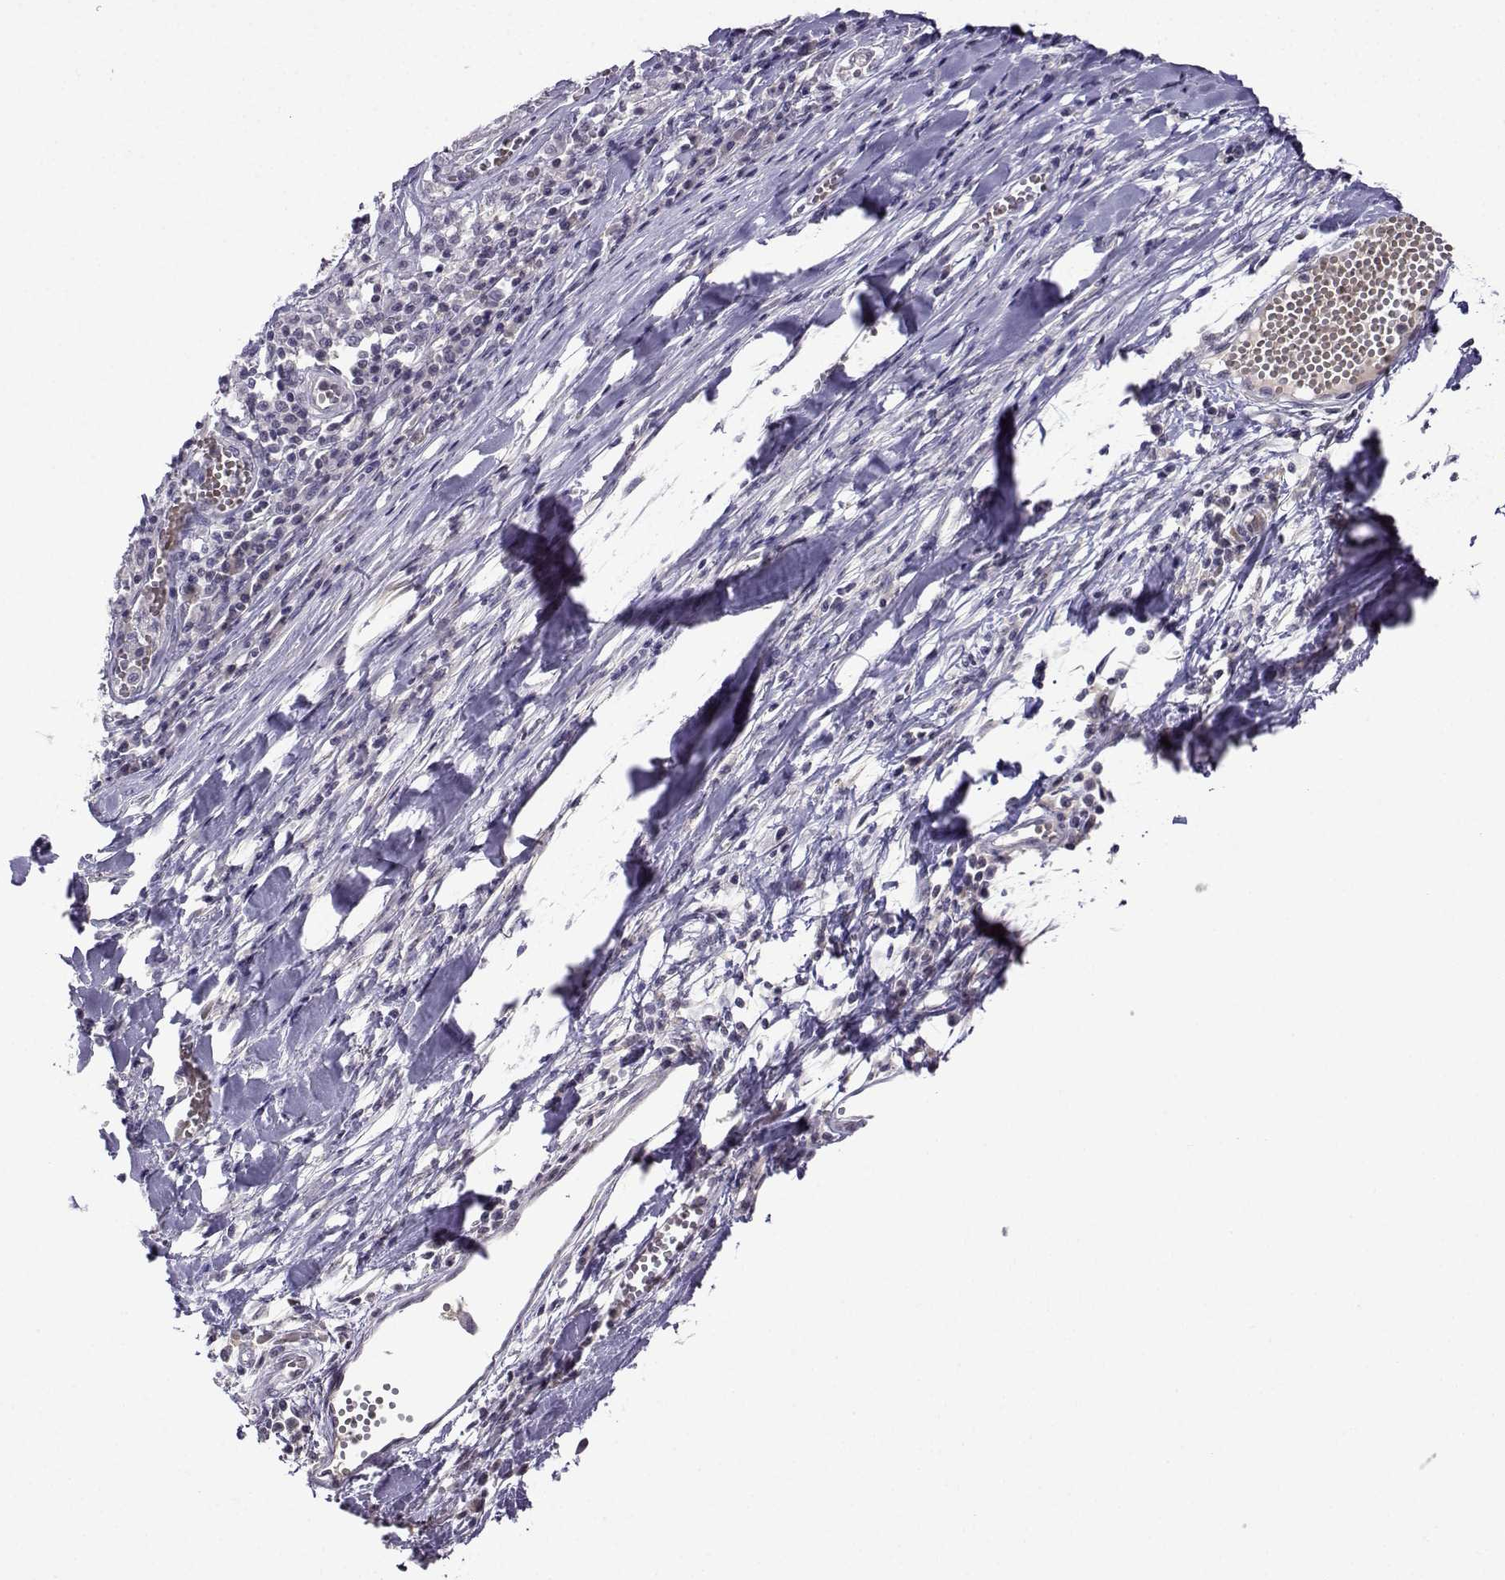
{"staining": {"intensity": "negative", "quantity": "none", "location": "none"}, "tissue": "melanoma", "cell_type": "Tumor cells", "image_type": "cancer", "snomed": [{"axis": "morphology", "description": "Malignant melanoma, Metastatic site"}, {"axis": "topography", "description": "Lymph node"}], "caption": "Human melanoma stained for a protein using immunohistochemistry reveals no positivity in tumor cells.", "gene": "LRFN2", "patient": {"sex": "male", "age": 50}}